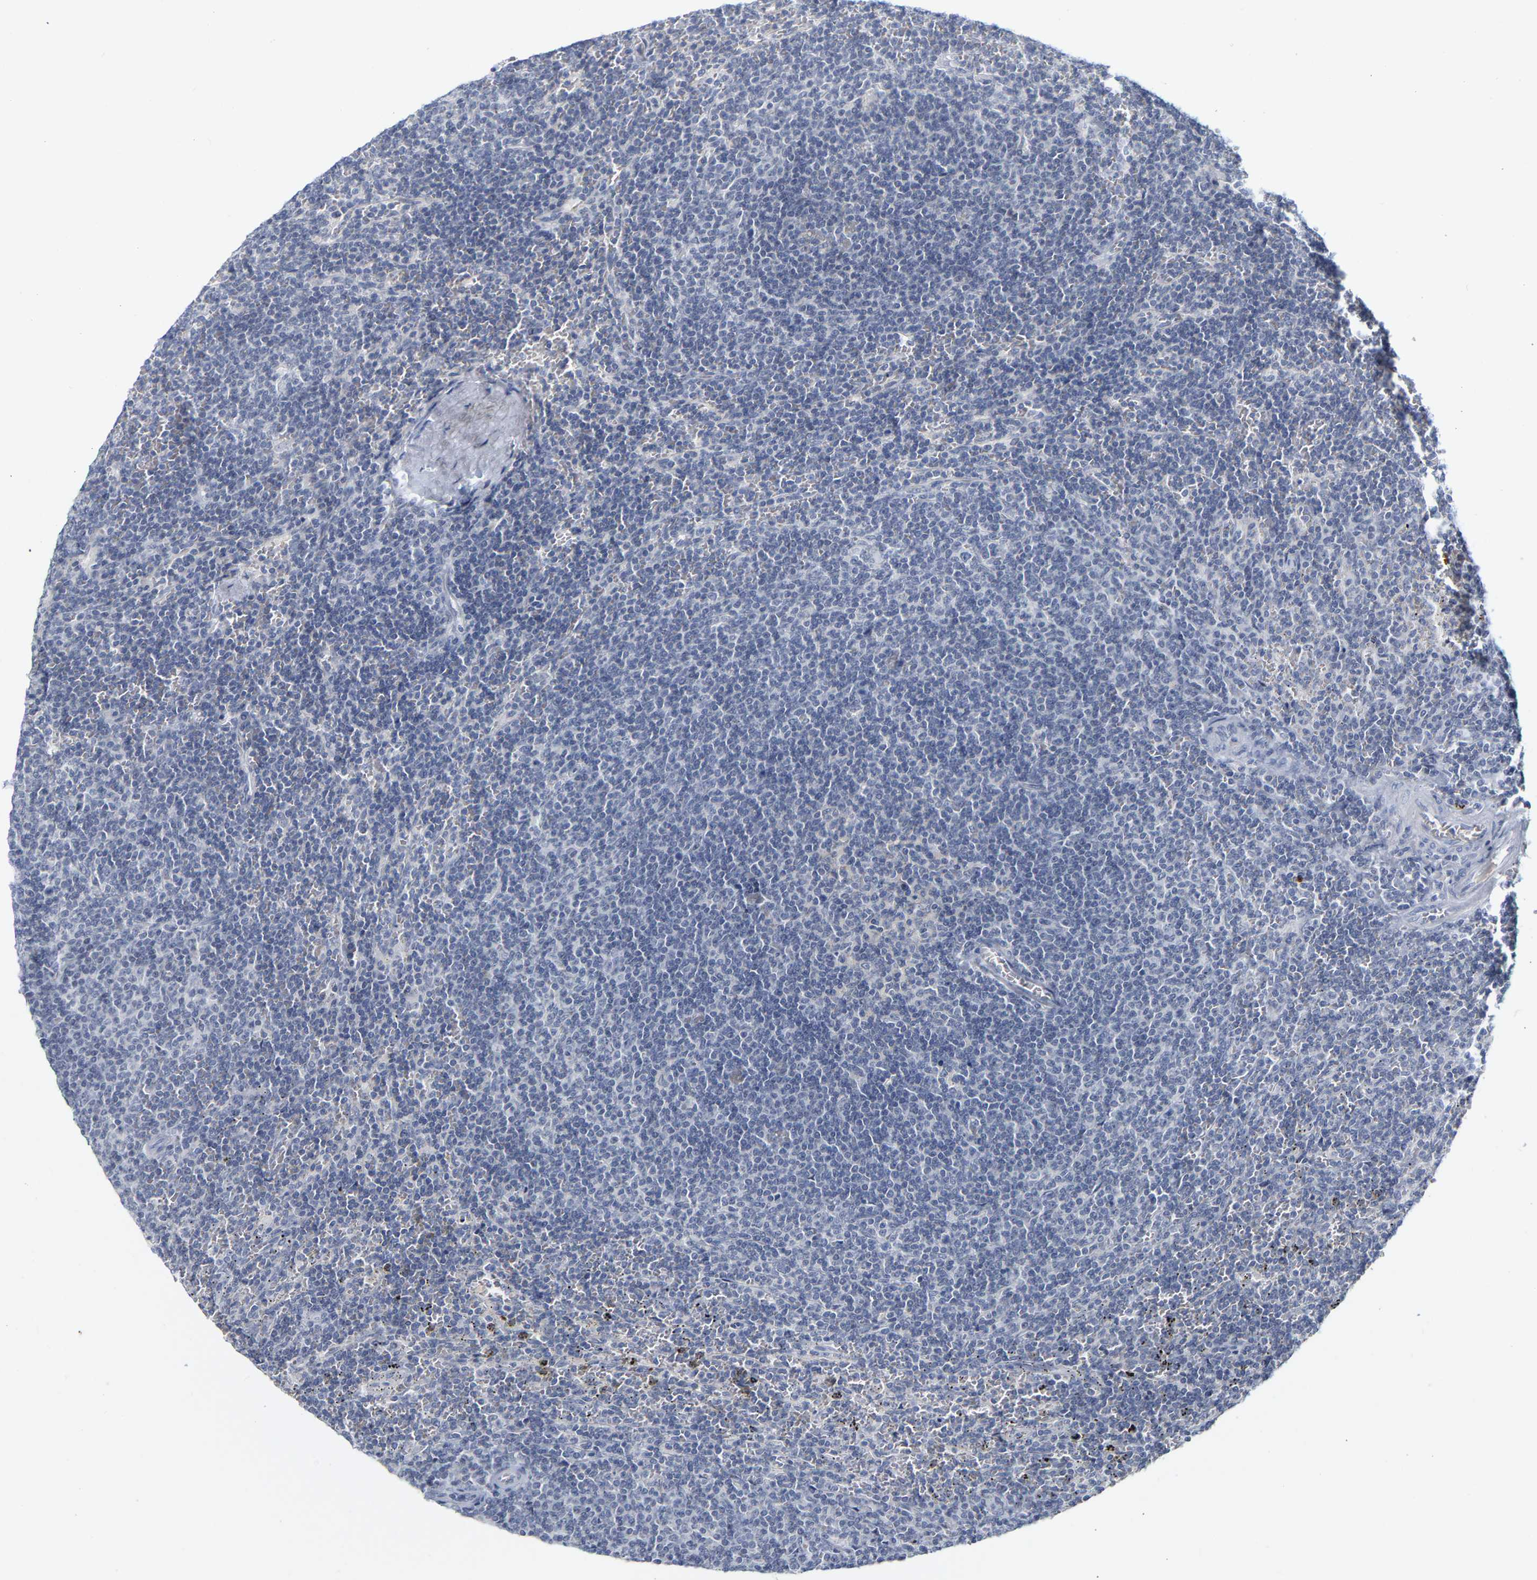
{"staining": {"intensity": "negative", "quantity": "none", "location": "none"}, "tissue": "lymphoma", "cell_type": "Tumor cells", "image_type": "cancer", "snomed": [{"axis": "morphology", "description": "Malignant lymphoma, non-Hodgkin's type, Low grade"}, {"axis": "topography", "description": "Spleen"}], "caption": "Immunohistochemical staining of human lymphoma exhibits no significant positivity in tumor cells. (Immunohistochemistry, brightfield microscopy, high magnification).", "gene": "KRT76", "patient": {"sex": "female", "age": 50}}